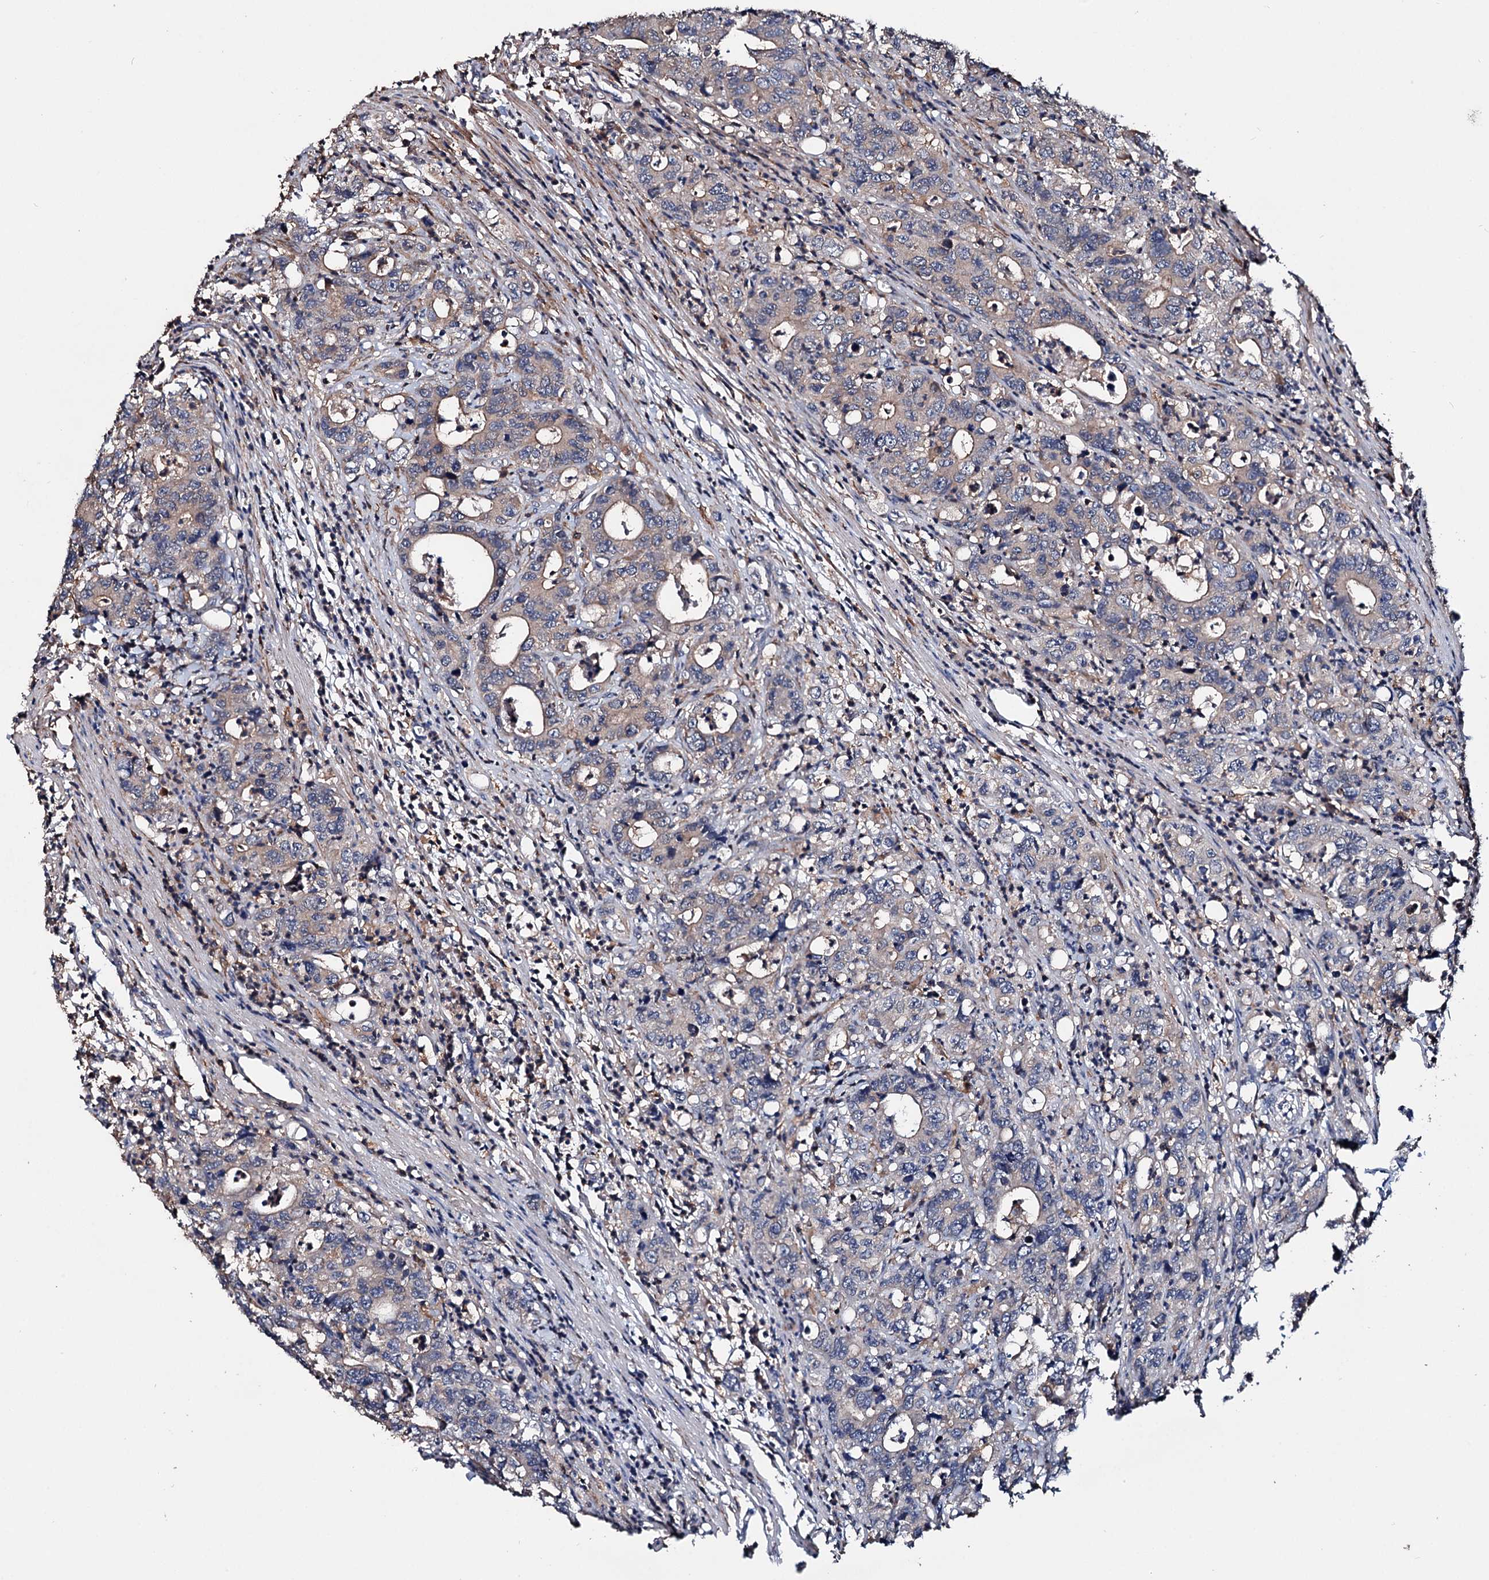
{"staining": {"intensity": "weak", "quantity": "<25%", "location": "cytoplasmic/membranous"}, "tissue": "colorectal cancer", "cell_type": "Tumor cells", "image_type": "cancer", "snomed": [{"axis": "morphology", "description": "Adenocarcinoma, NOS"}, {"axis": "topography", "description": "Colon"}], "caption": "IHC histopathology image of neoplastic tissue: colorectal adenocarcinoma stained with DAB (3,3'-diaminobenzidine) reveals no significant protein expression in tumor cells. (Stains: DAB (3,3'-diaminobenzidine) IHC with hematoxylin counter stain, Microscopy: brightfield microscopy at high magnification).", "gene": "GRIP1", "patient": {"sex": "female", "age": 75}}